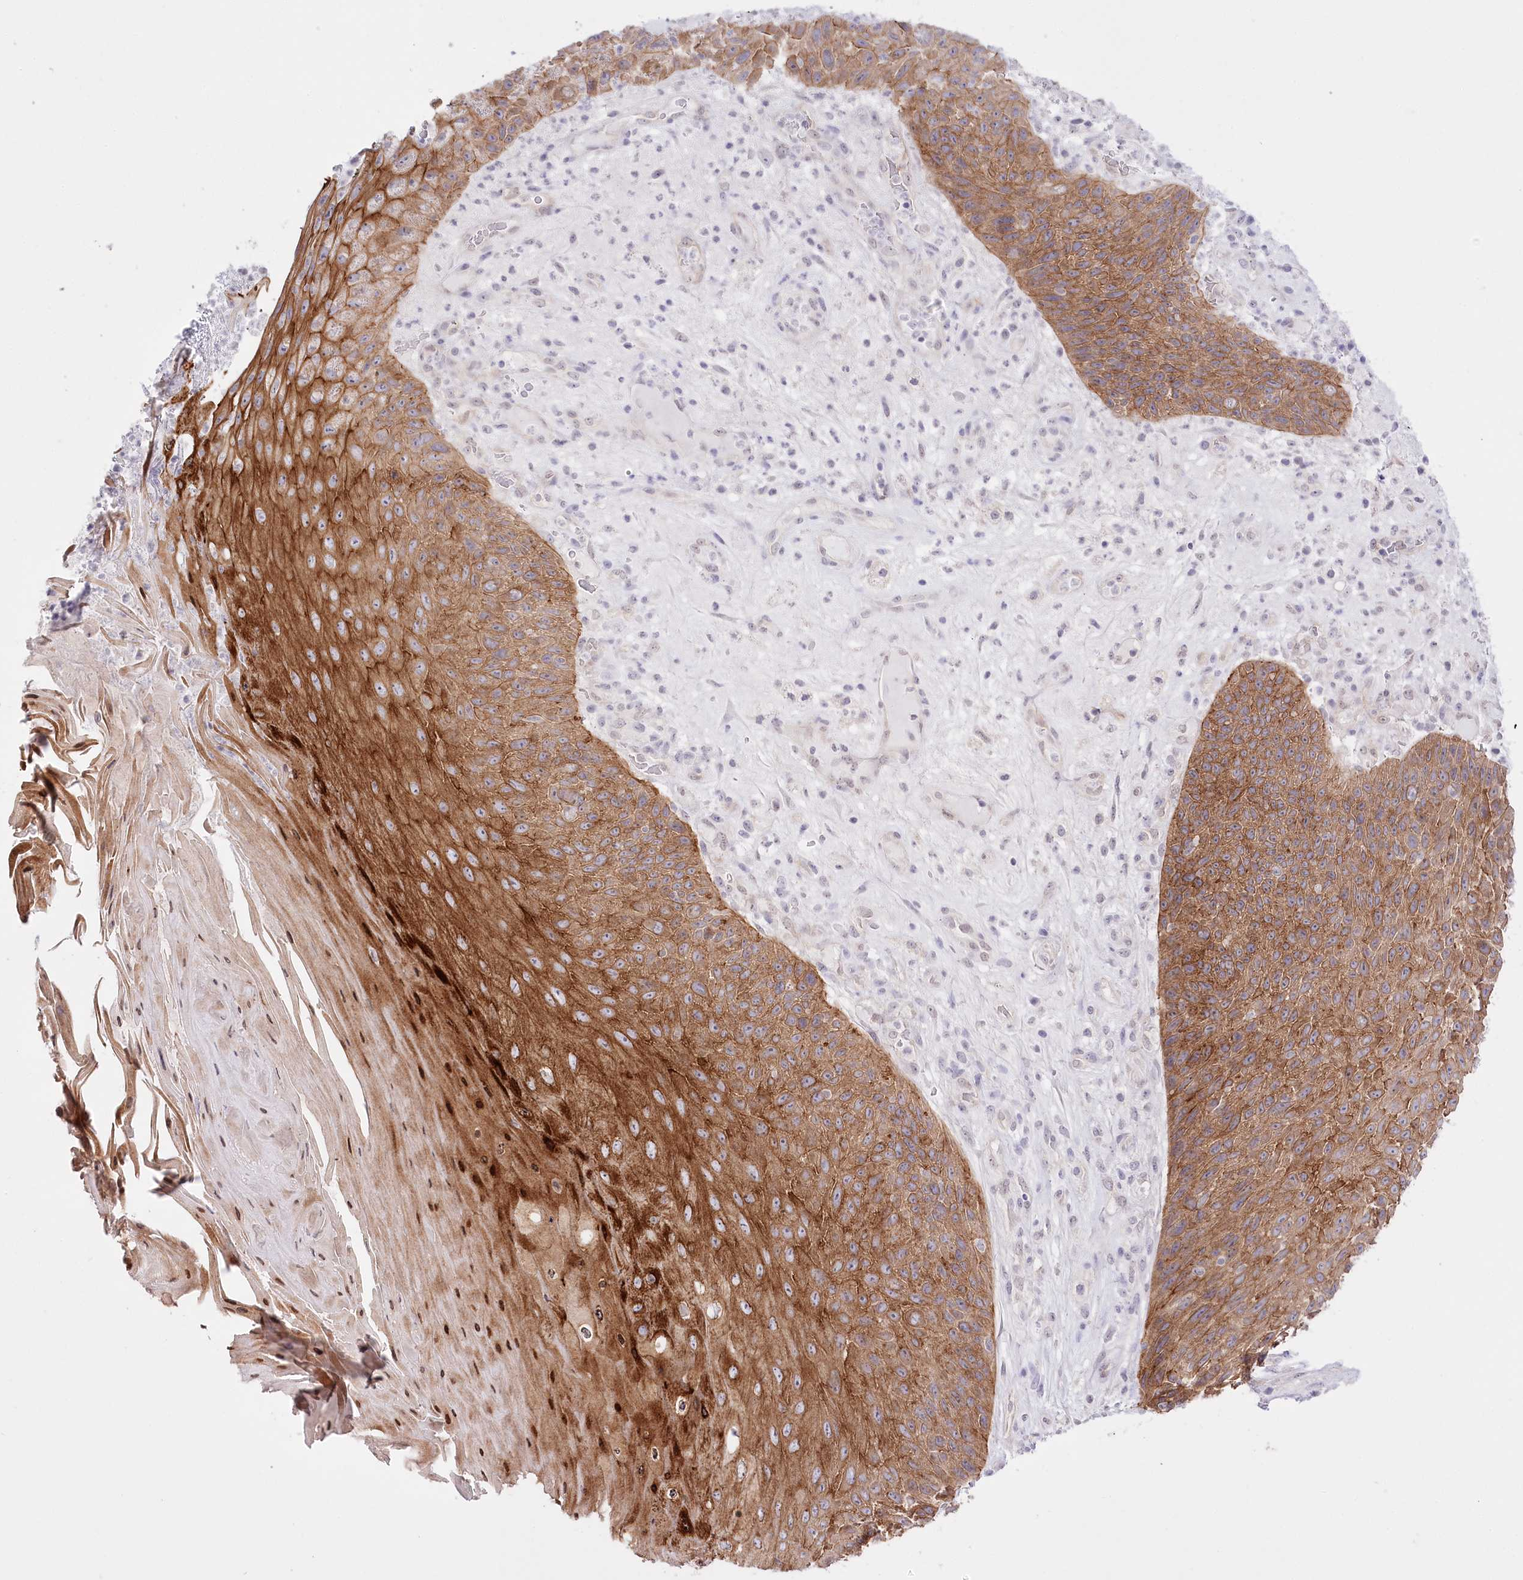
{"staining": {"intensity": "moderate", "quantity": ">75%", "location": "cytoplasmic/membranous"}, "tissue": "skin cancer", "cell_type": "Tumor cells", "image_type": "cancer", "snomed": [{"axis": "morphology", "description": "Squamous cell carcinoma, NOS"}, {"axis": "topography", "description": "Skin"}], "caption": "Moderate cytoplasmic/membranous positivity for a protein is seen in approximately >75% of tumor cells of squamous cell carcinoma (skin) using IHC.", "gene": "SLC39A10", "patient": {"sex": "female", "age": 88}}